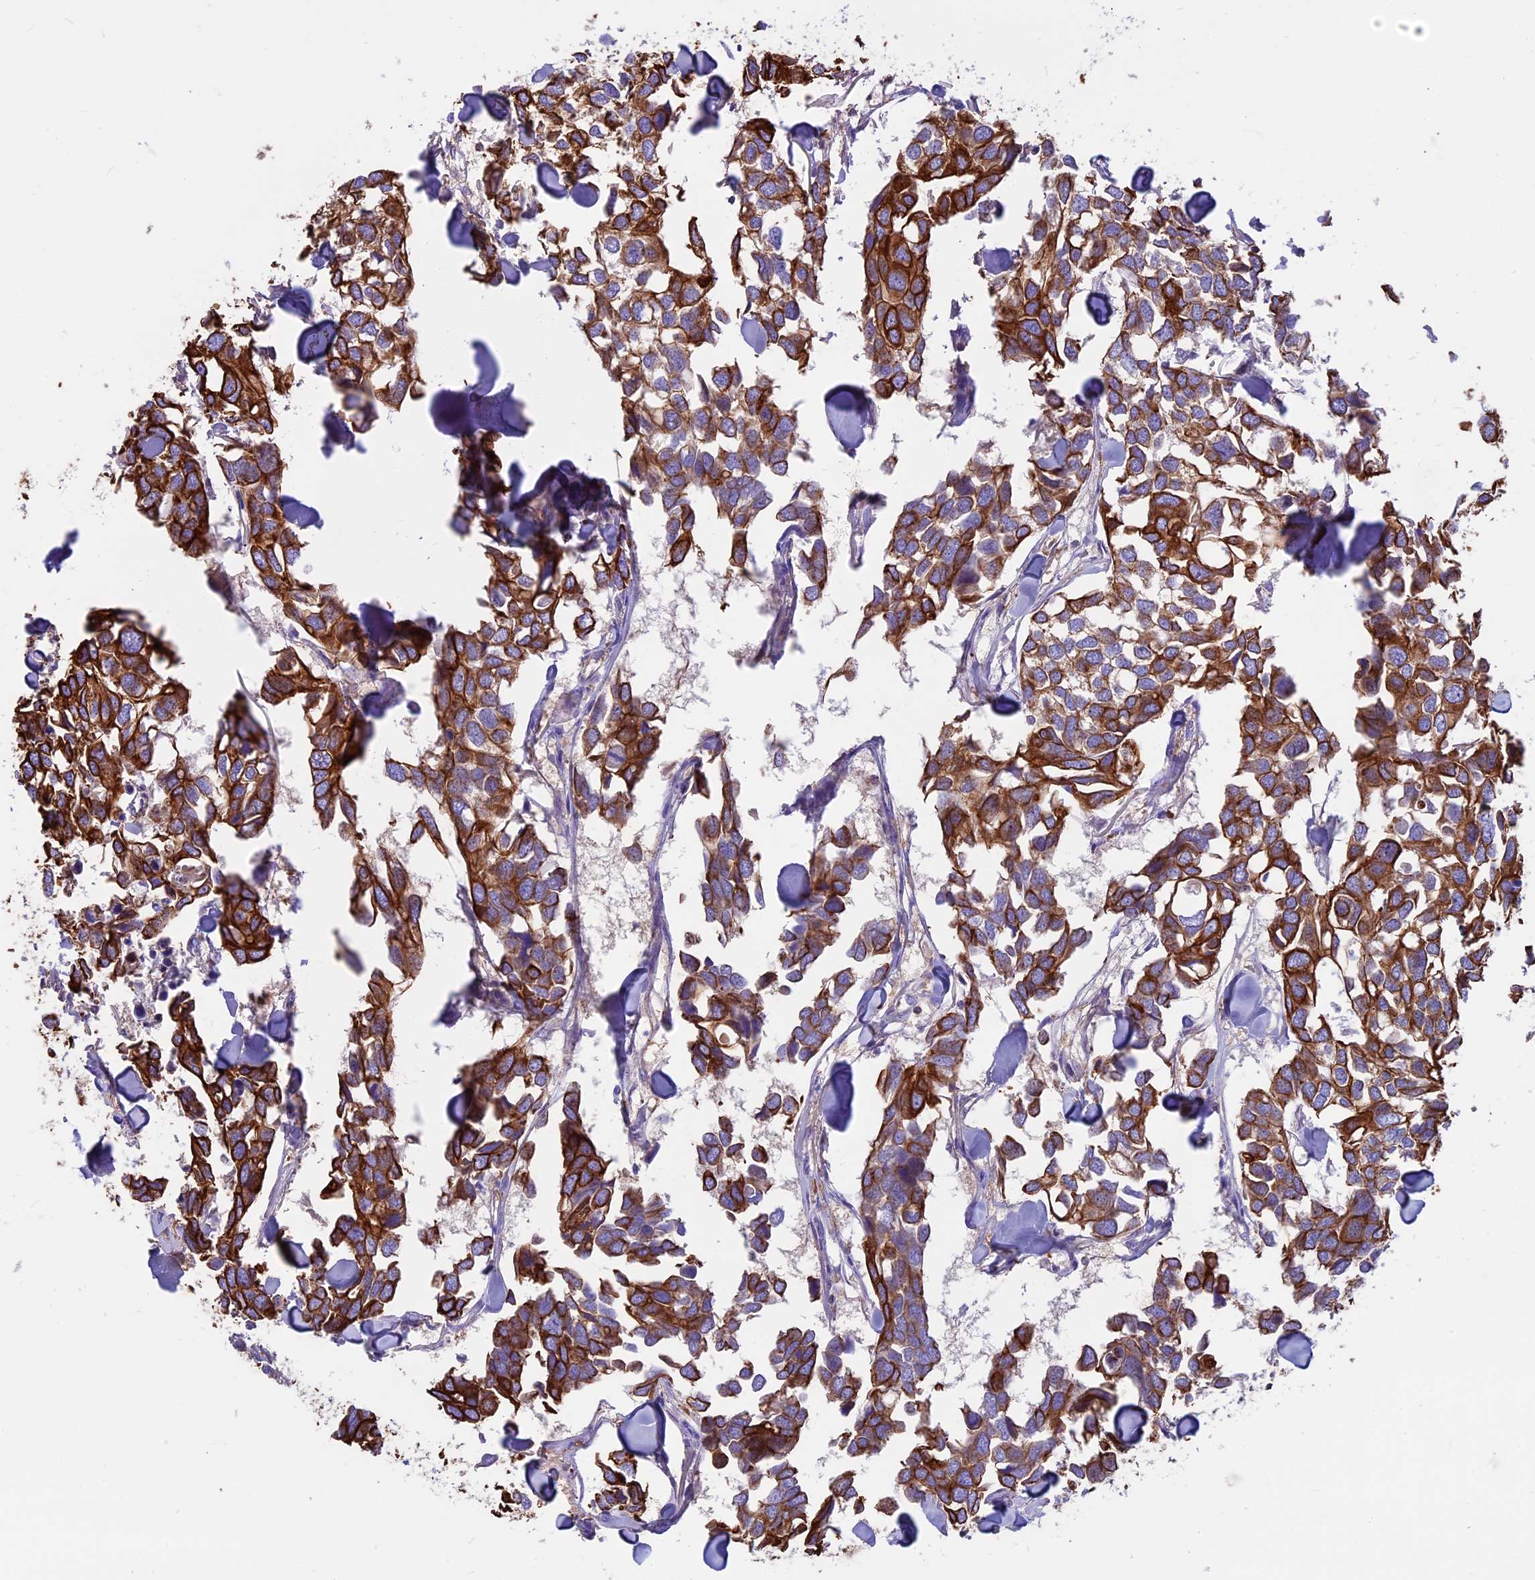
{"staining": {"intensity": "strong", "quantity": ">75%", "location": "cytoplasmic/membranous"}, "tissue": "breast cancer", "cell_type": "Tumor cells", "image_type": "cancer", "snomed": [{"axis": "morphology", "description": "Duct carcinoma"}, {"axis": "topography", "description": "Breast"}], "caption": "DAB immunohistochemical staining of infiltrating ductal carcinoma (breast) shows strong cytoplasmic/membranous protein positivity in approximately >75% of tumor cells.", "gene": "CDAN1", "patient": {"sex": "female", "age": 83}}